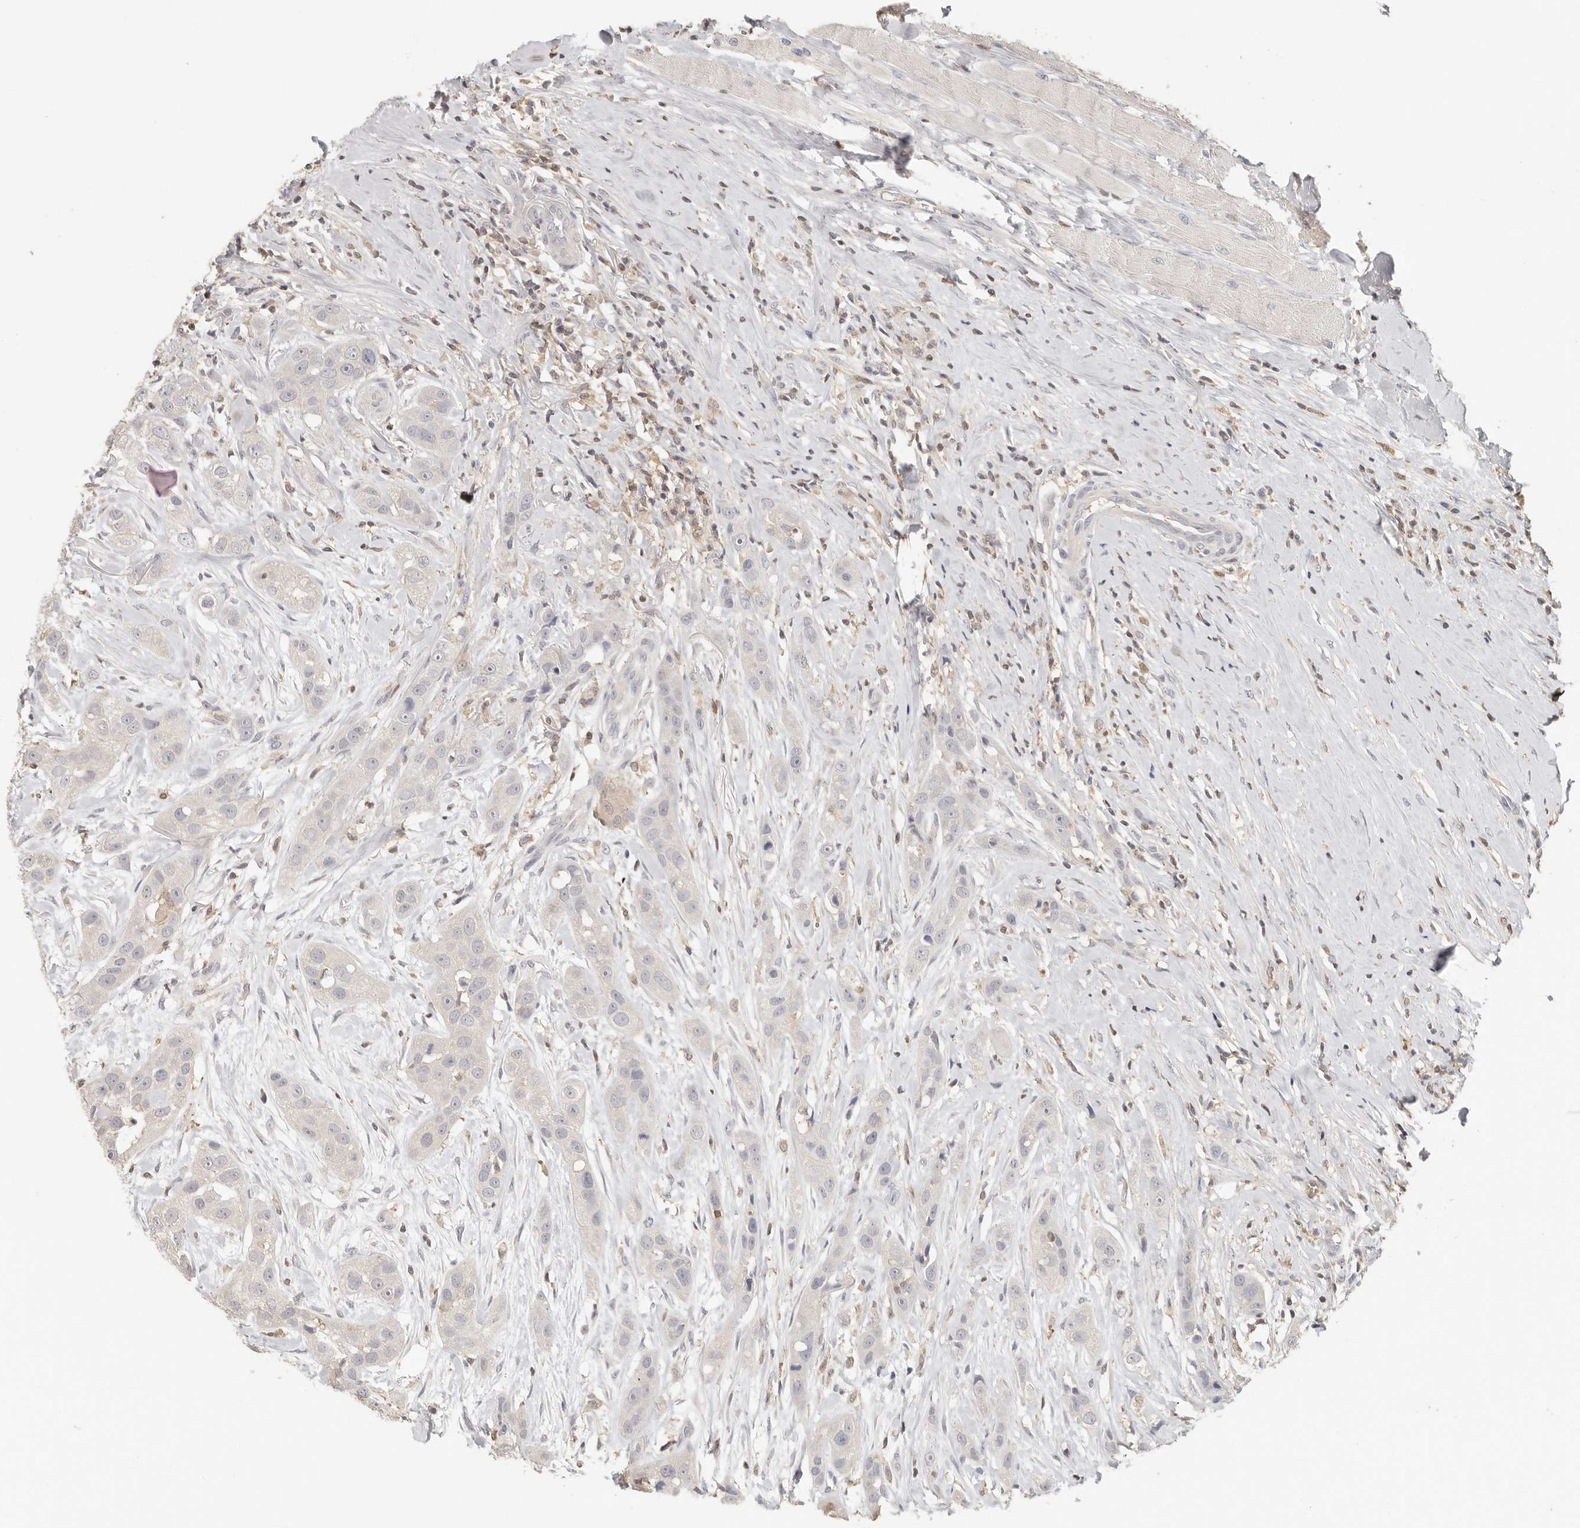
{"staining": {"intensity": "negative", "quantity": "none", "location": "none"}, "tissue": "head and neck cancer", "cell_type": "Tumor cells", "image_type": "cancer", "snomed": [{"axis": "morphology", "description": "Normal tissue, NOS"}, {"axis": "morphology", "description": "Squamous cell carcinoma, NOS"}, {"axis": "topography", "description": "Skeletal muscle"}, {"axis": "topography", "description": "Head-Neck"}], "caption": "An immunohistochemistry (IHC) photomicrograph of head and neck squamous cell carcinoma is shown. There is no staining in tumor cells of head and neck squamous cell carcinoma.", "gene": "CSK", "patient": {"sex": "male", "age": 51}}